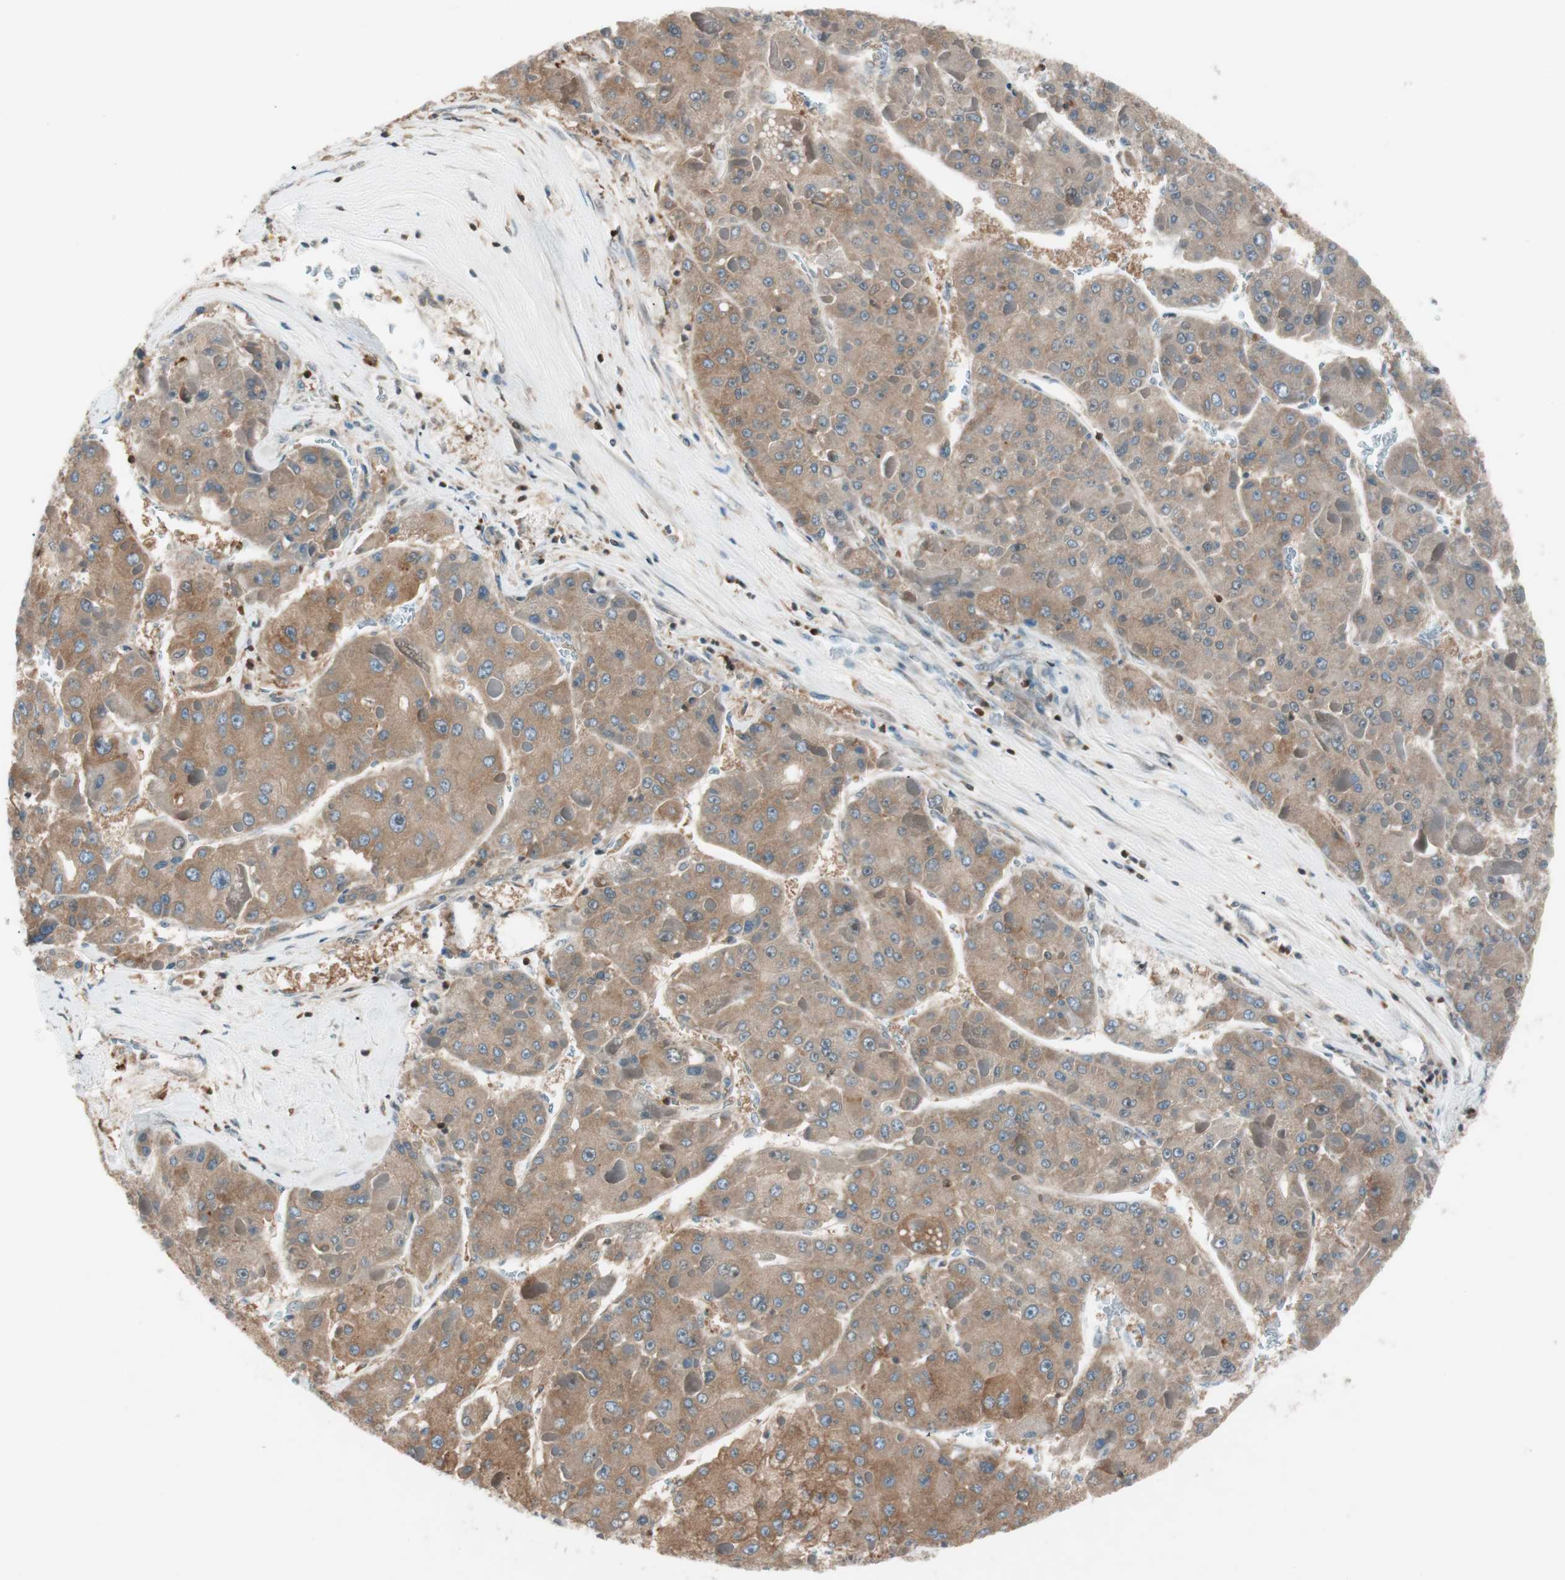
{"staining": {"intensity": "moderate", "quantity": ">75%", "location": "cytoplasmic/membranous"}, "tissue": "liver cancer", "cell_type": "Tumor cells", "image_type": "cancer", "snomed": [{"axis": "morphology", "description": "Carcinoma, Hepatocellular, NOS"}, {"axis": "topography", "description": "Liver"}], "caption": "High-magnification brightfield microscopy of liver cancer (hepatocellular carcinoma) stained with DAB (brown) and counterstained with hematoxylin (blue). tumor cells exhibit moderate cytoplasmic/membranous staining is identified in about>75% of cells.", "gene": "BIN1", "patient": {"sex": "female", "age": 73}}